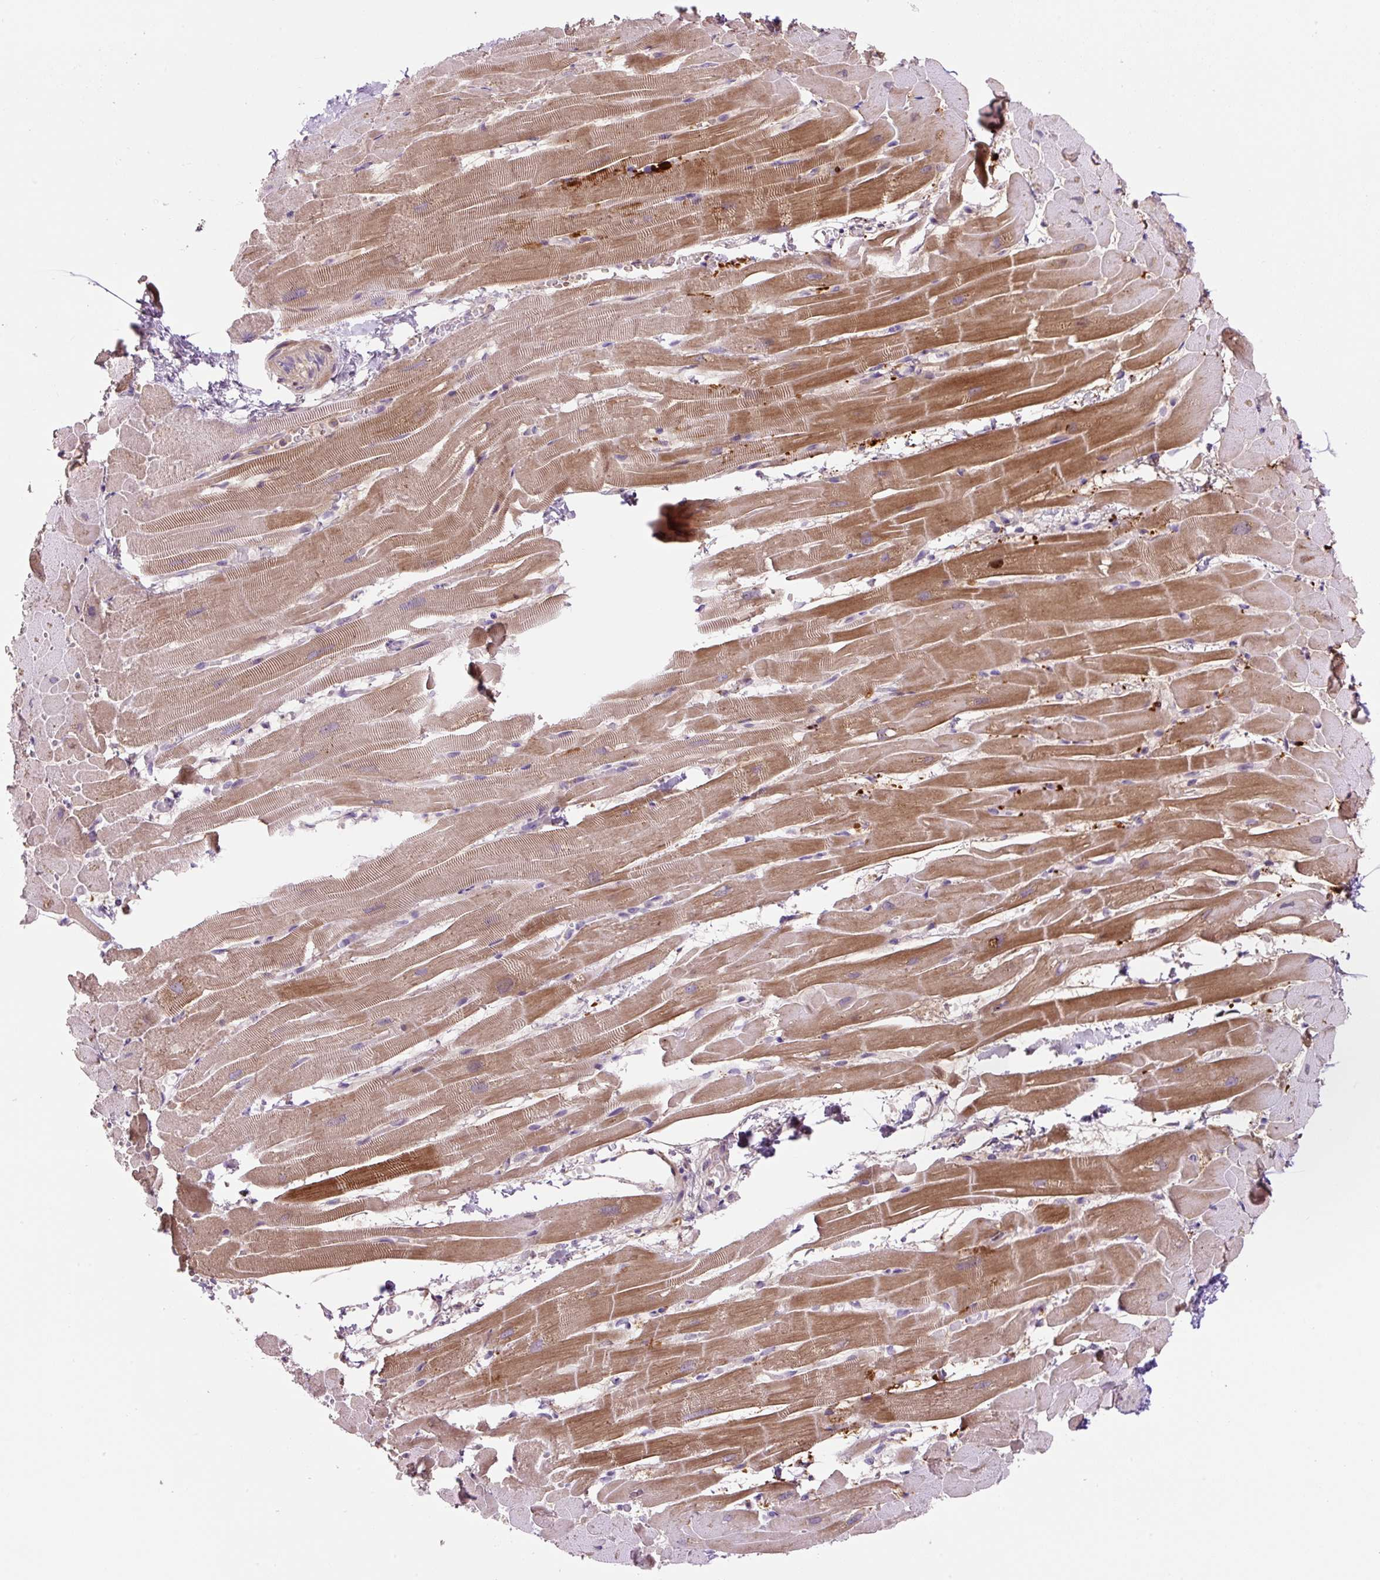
{"staining": {"intensity": "moderate", "quantity": "25%-75%", "location": "cytoplasmic/membranous"}, "tissue": "heart muscle", "cell_type": "Cardiomyocytes", "image_type": "normal", "snomed": [{"axis": "morphology", "description": "Normal tissue, NOS"}, {"axis": "topography", "description": "Heart"}], "caption": "A medium amount of moderate cytoplasmic/membranous staining is identified in about 25%-75% of cardiomyocytes in normal heart muscle.", "gene": "OGDHL", "patient": {"sex": "male", "age": 37}}